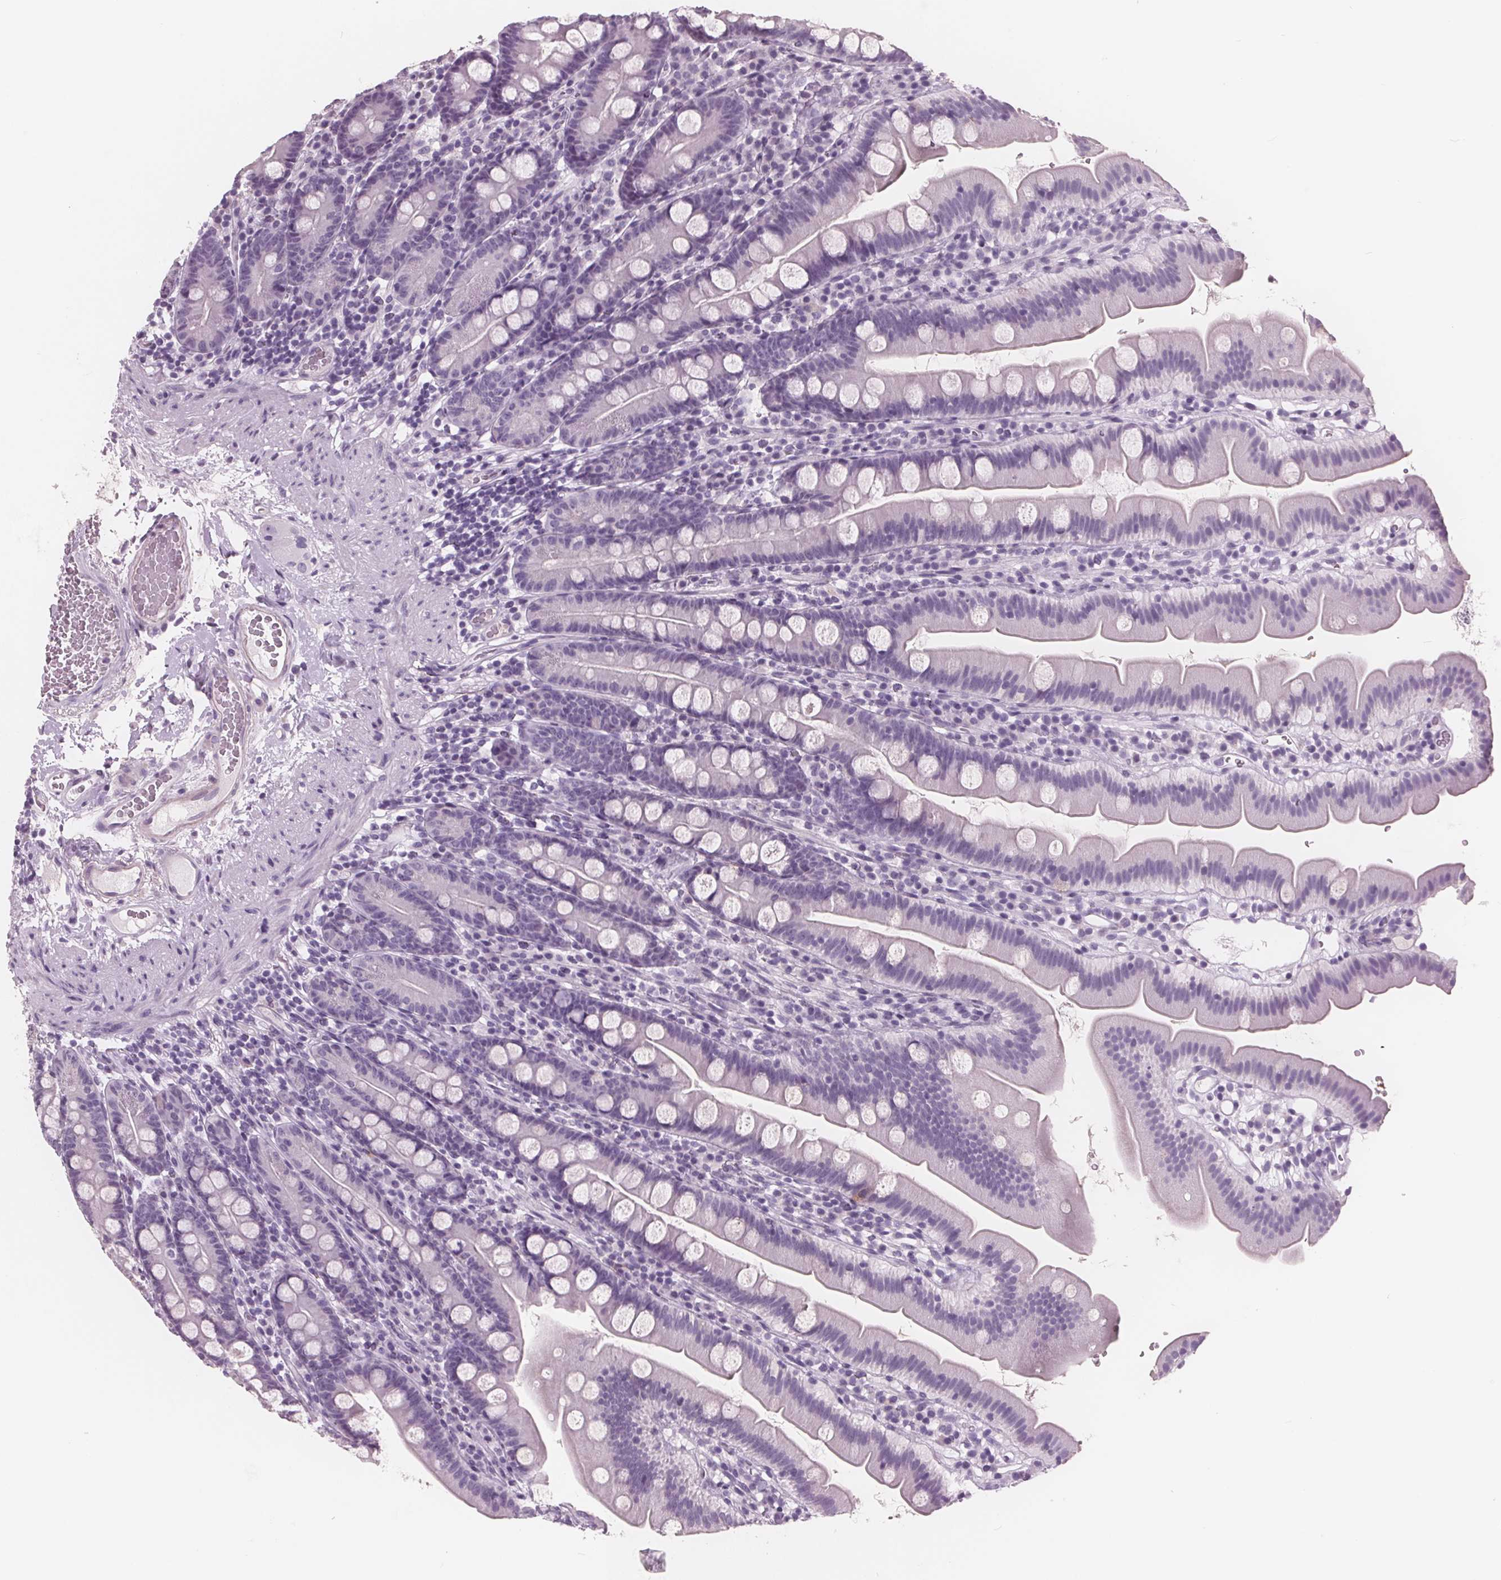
{"staining": {"intensity": "negative", "quantity": "none", "location": "none"}, "tissue": "duodenum", "cell_type": "Glandular cells", "image_type": "normal", "snomed": [{"axis": "morphology", "description": "Normal tissue, NOS"}, {"axis": "topography", "description": "Duodenum"}], "caption": "Glandular cells show no significant positivity in unremarkable duodenum. (Brightfield microscopy of DAB immunohistochemistry (IHC) at high magnification).", "gene": "AMBP", "patient": {"sex": "female", "age": 67}}